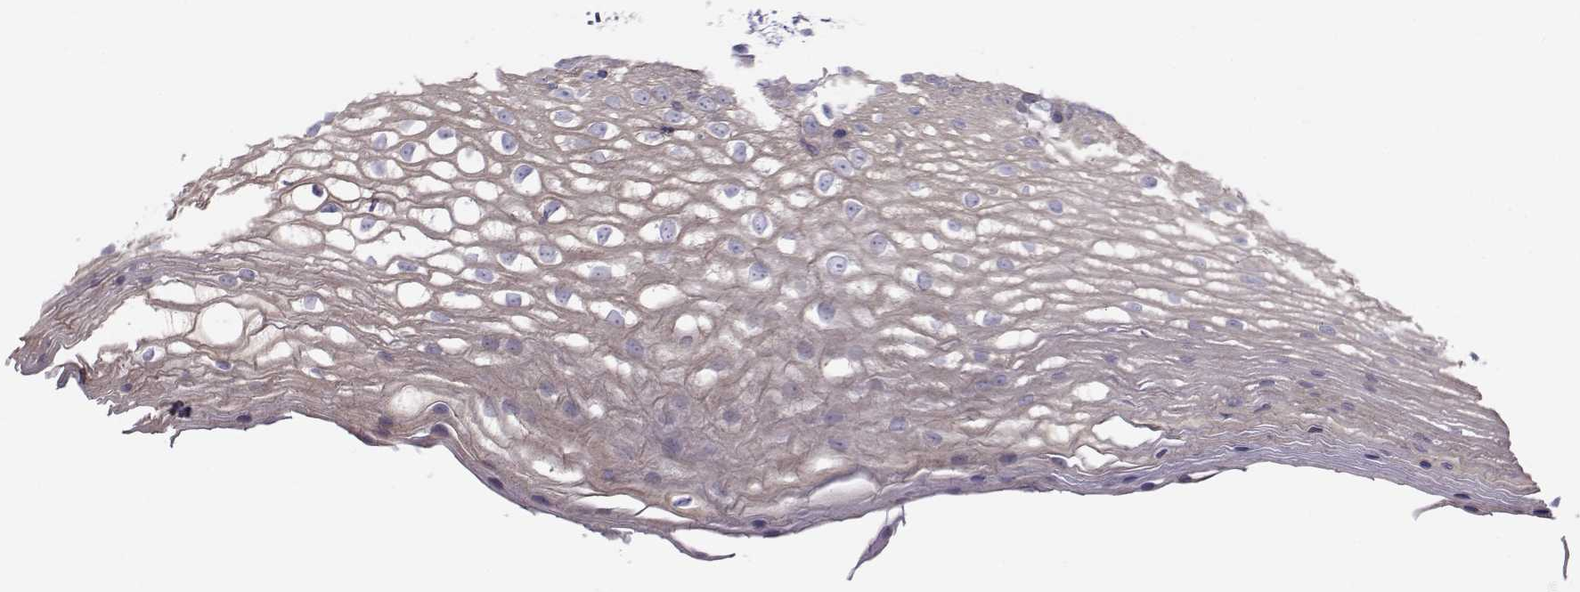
{"staining": {"intensity": "weak", "quantity": "<25%", "location": "cytoplasmic/membranous"}, "tissue": "oral mucosa", "cell_type": "Squamous epithelial cells", "image_type": "normal", "snomed": [{"axis": "morphology", "description": "Normal tissue, NOS"}, {"axis": "topography", "description": "Oral tissue"}], "caption": "An IHC histopathology image of benign oral mucosa is shown. There is no staining in squamous epithelial cells of oral mucosa.", "gene": "GARIN3", "patient": {"sex": "male", "age": 72}}